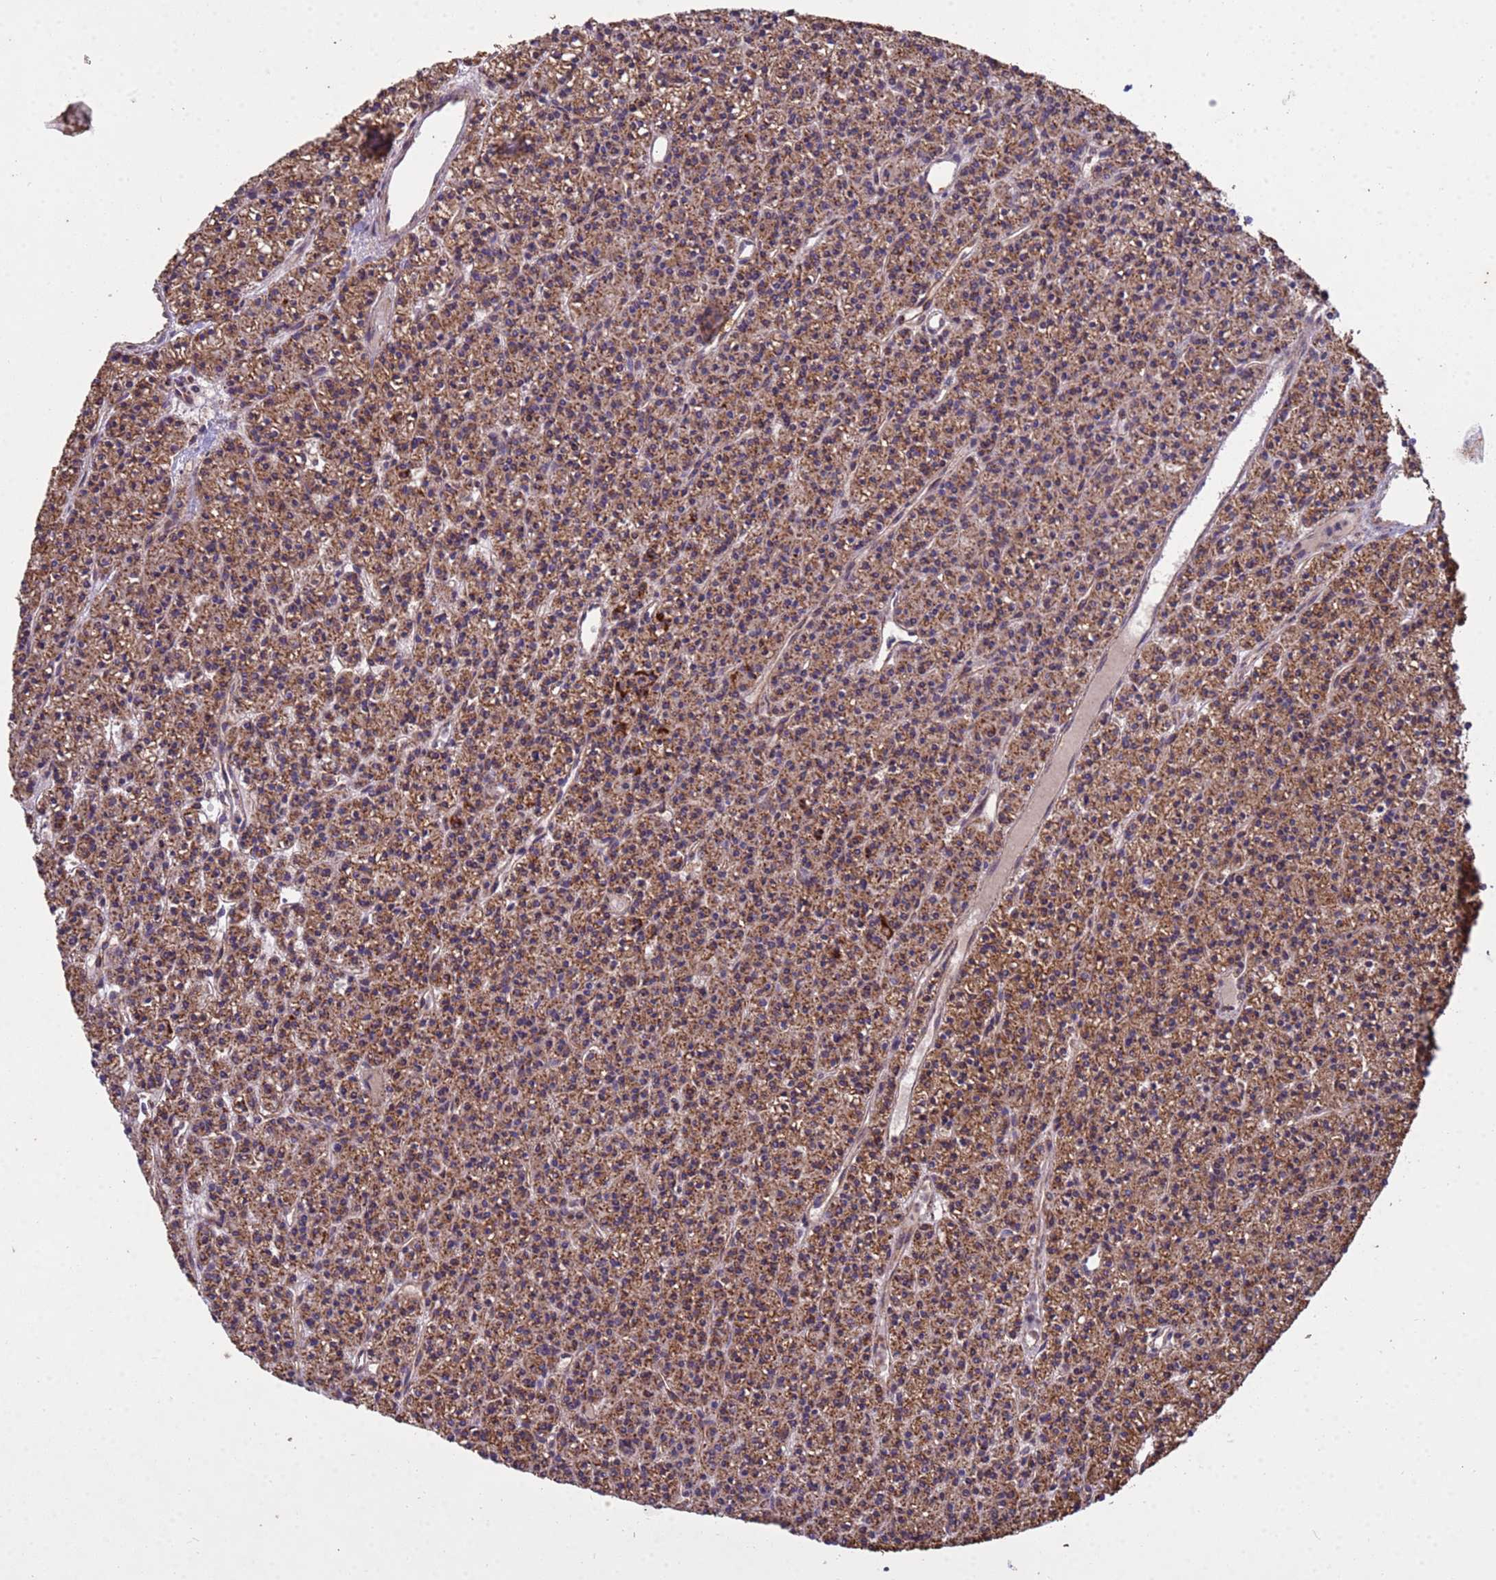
{"staining": {"intensity": "moderate", "quantity": ">75%", "location": "cytoplasmic/membranous"}, "tissue": "parathyroid gland", "cell_type": "Glandular cells", "image_type": "normal", "snomed": [{"axis": "morphology", "description": "Normal tissue, NOS"}, {"axis": "topography", "description": "Parathyroid gland"}], "caption": "Immunohistochemistry (DAB (3,3'-diaminobenzidine)) staining of normal parathyroid gland displays moderate cytoplasmic/membranous protein staining in about >75% of glandular cells. The staining is performed using DAB (3,3'-diaminobenzidine) brown chromogen to label protein expression. The nuclei are counter-stained blue using hematoxylin.", "gene": "P2RX7", "patient": {"sex": "female", "age": 45}}